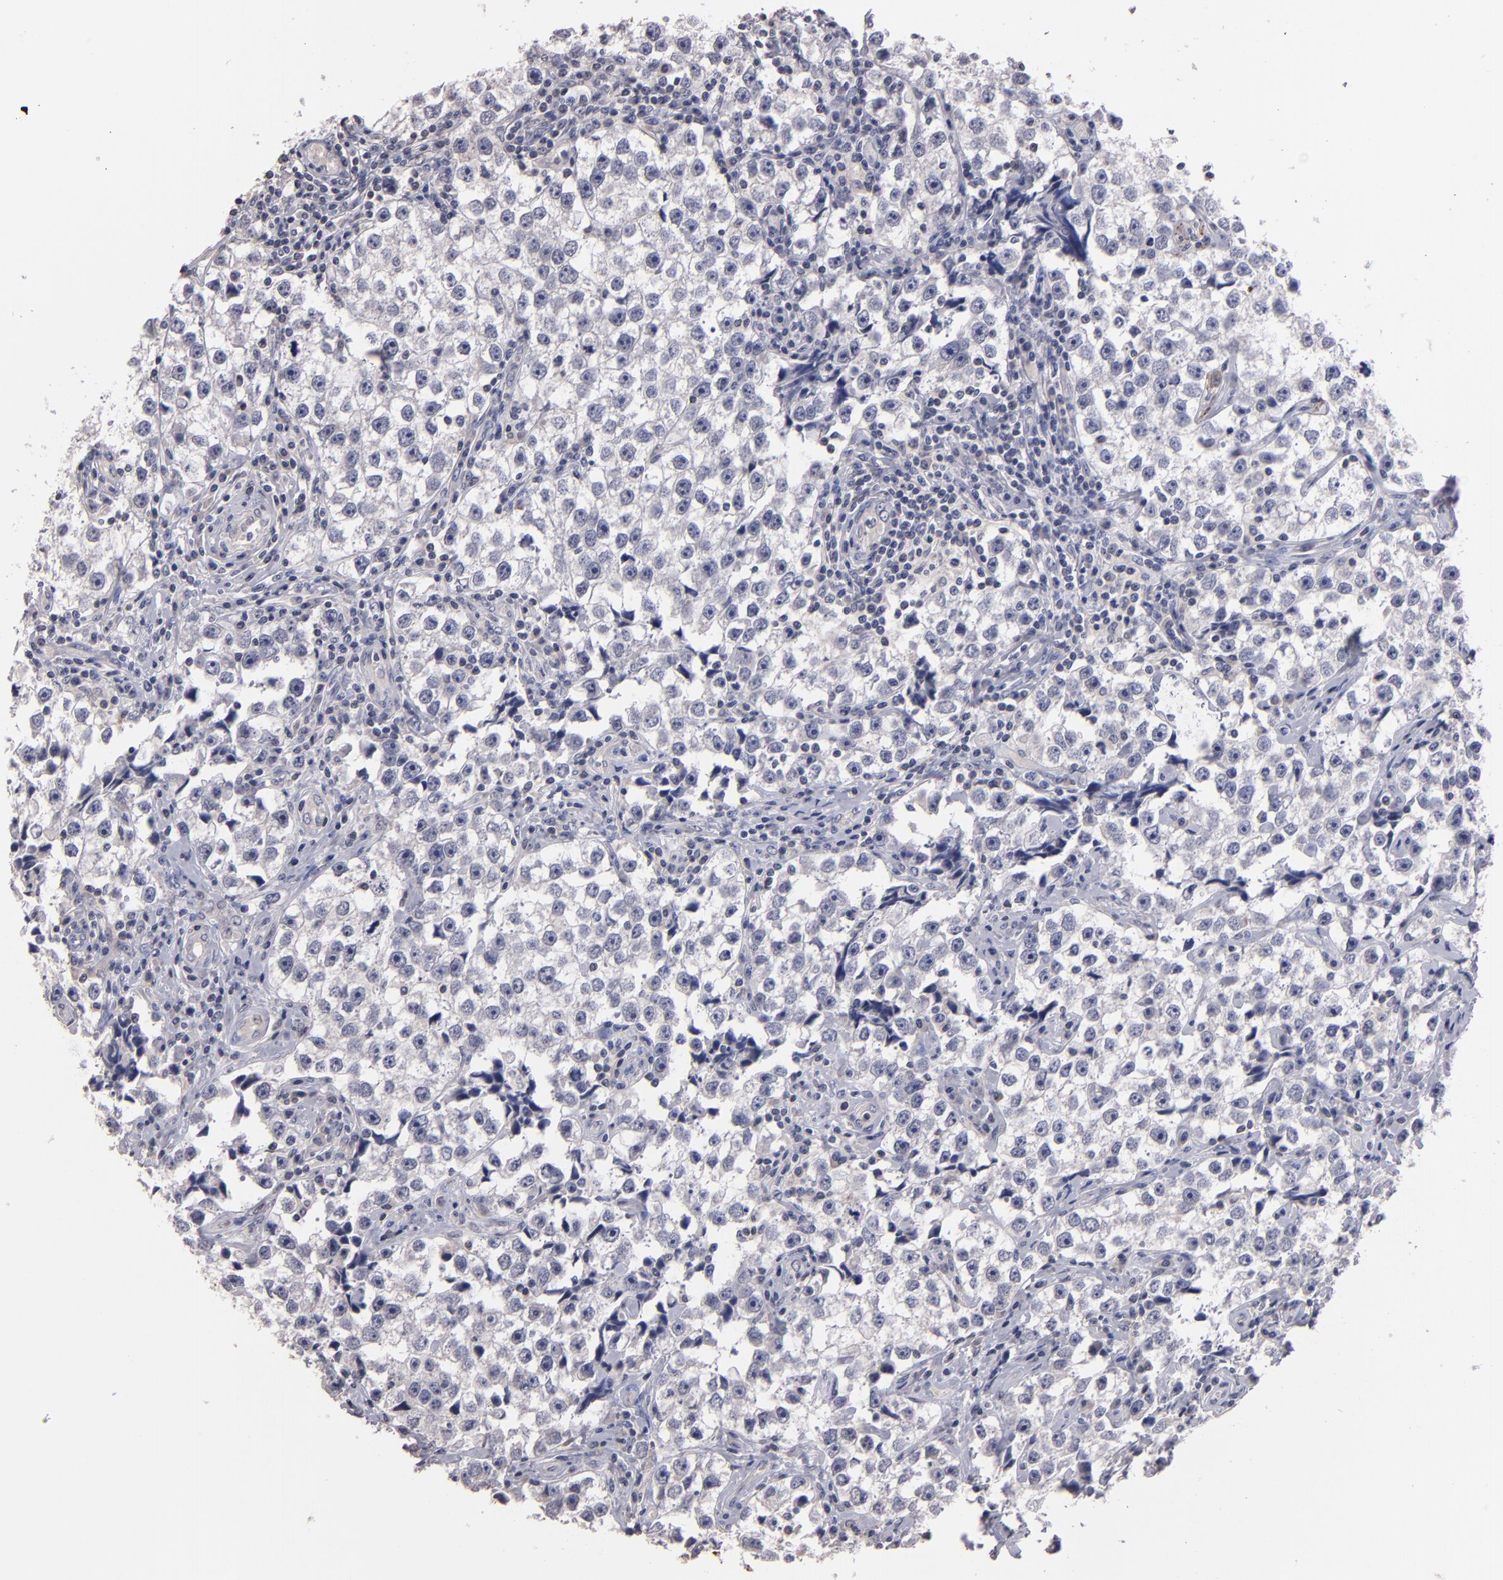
{"staining": {"intensity": "negative", "quantity": "none", "location": "none"}, "tissue": "testis cancer", "cell_type": "Tumor cells", "image_type": "cancer", "snomed": [{"axis": "morphology", "description": "Seminoma, NOS"}, {"axis": "topography", "description": "Testis"}], "caption": "Tumor cells show no significant protein positivity in testis seminoma.", "gene": "S100A1", "patient": {"sex": "male", "age": 32}}